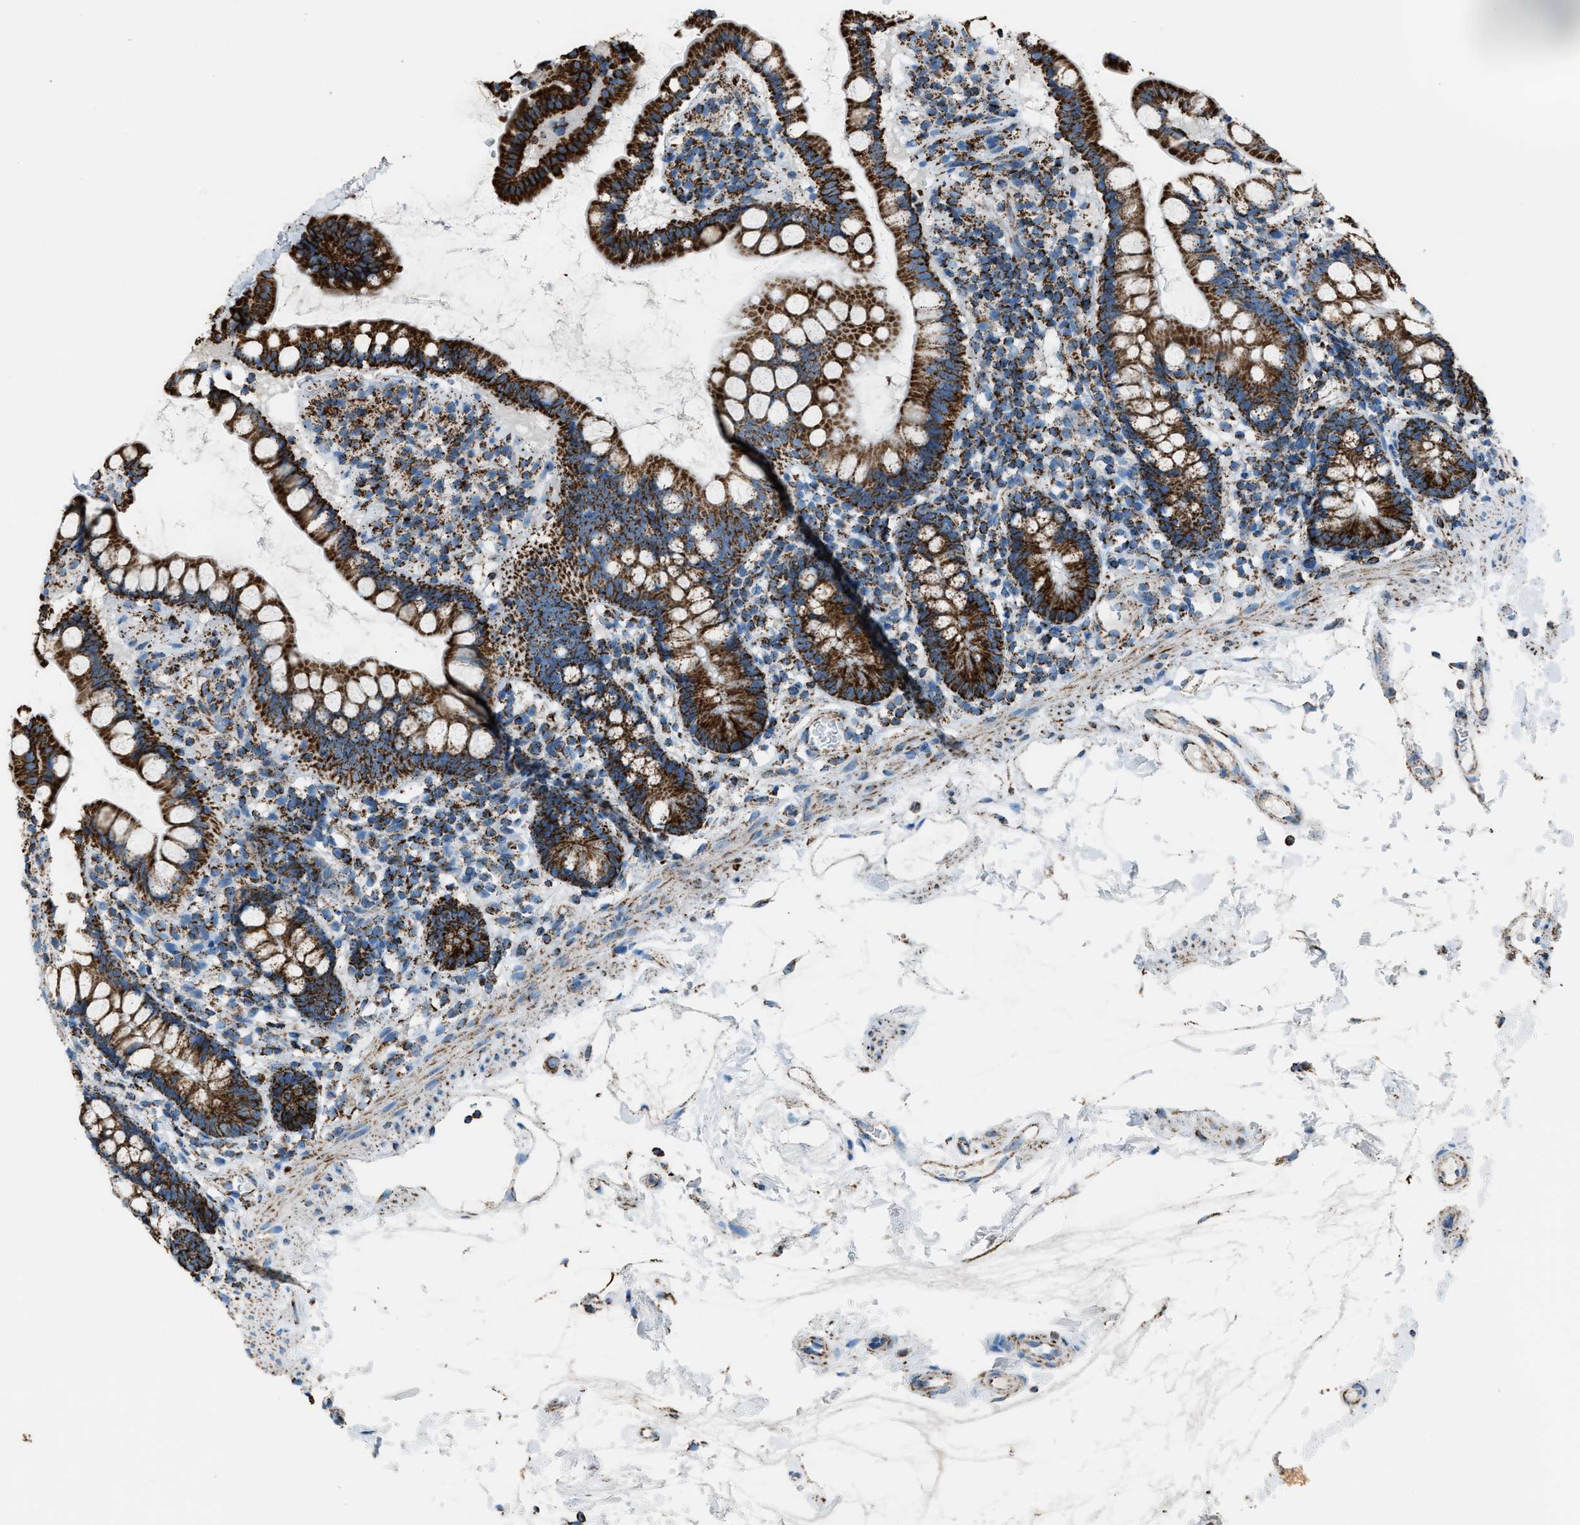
{"staining": {"intensity": "strong", "quantity": ">75%", "location": "cytoplasmic/membranous"}, "tissue": "small intestine", "cell_type": "Glandular cells", "image_type": "normal", "snomed": [{"axis": "morphology", "description": "Normal tissue, NOS"}, {"axis": "topography", "description": "Small intestine"}], "caption": "High-power microscopy captured an immunohistochemistry (IHC) image of normal small intestine, revealing strong cytoplasmic/membranous positivity in approximately >75% of glandular cells.", "gene": "MDH2", "patient": {"sex": "female", "age": 84}}